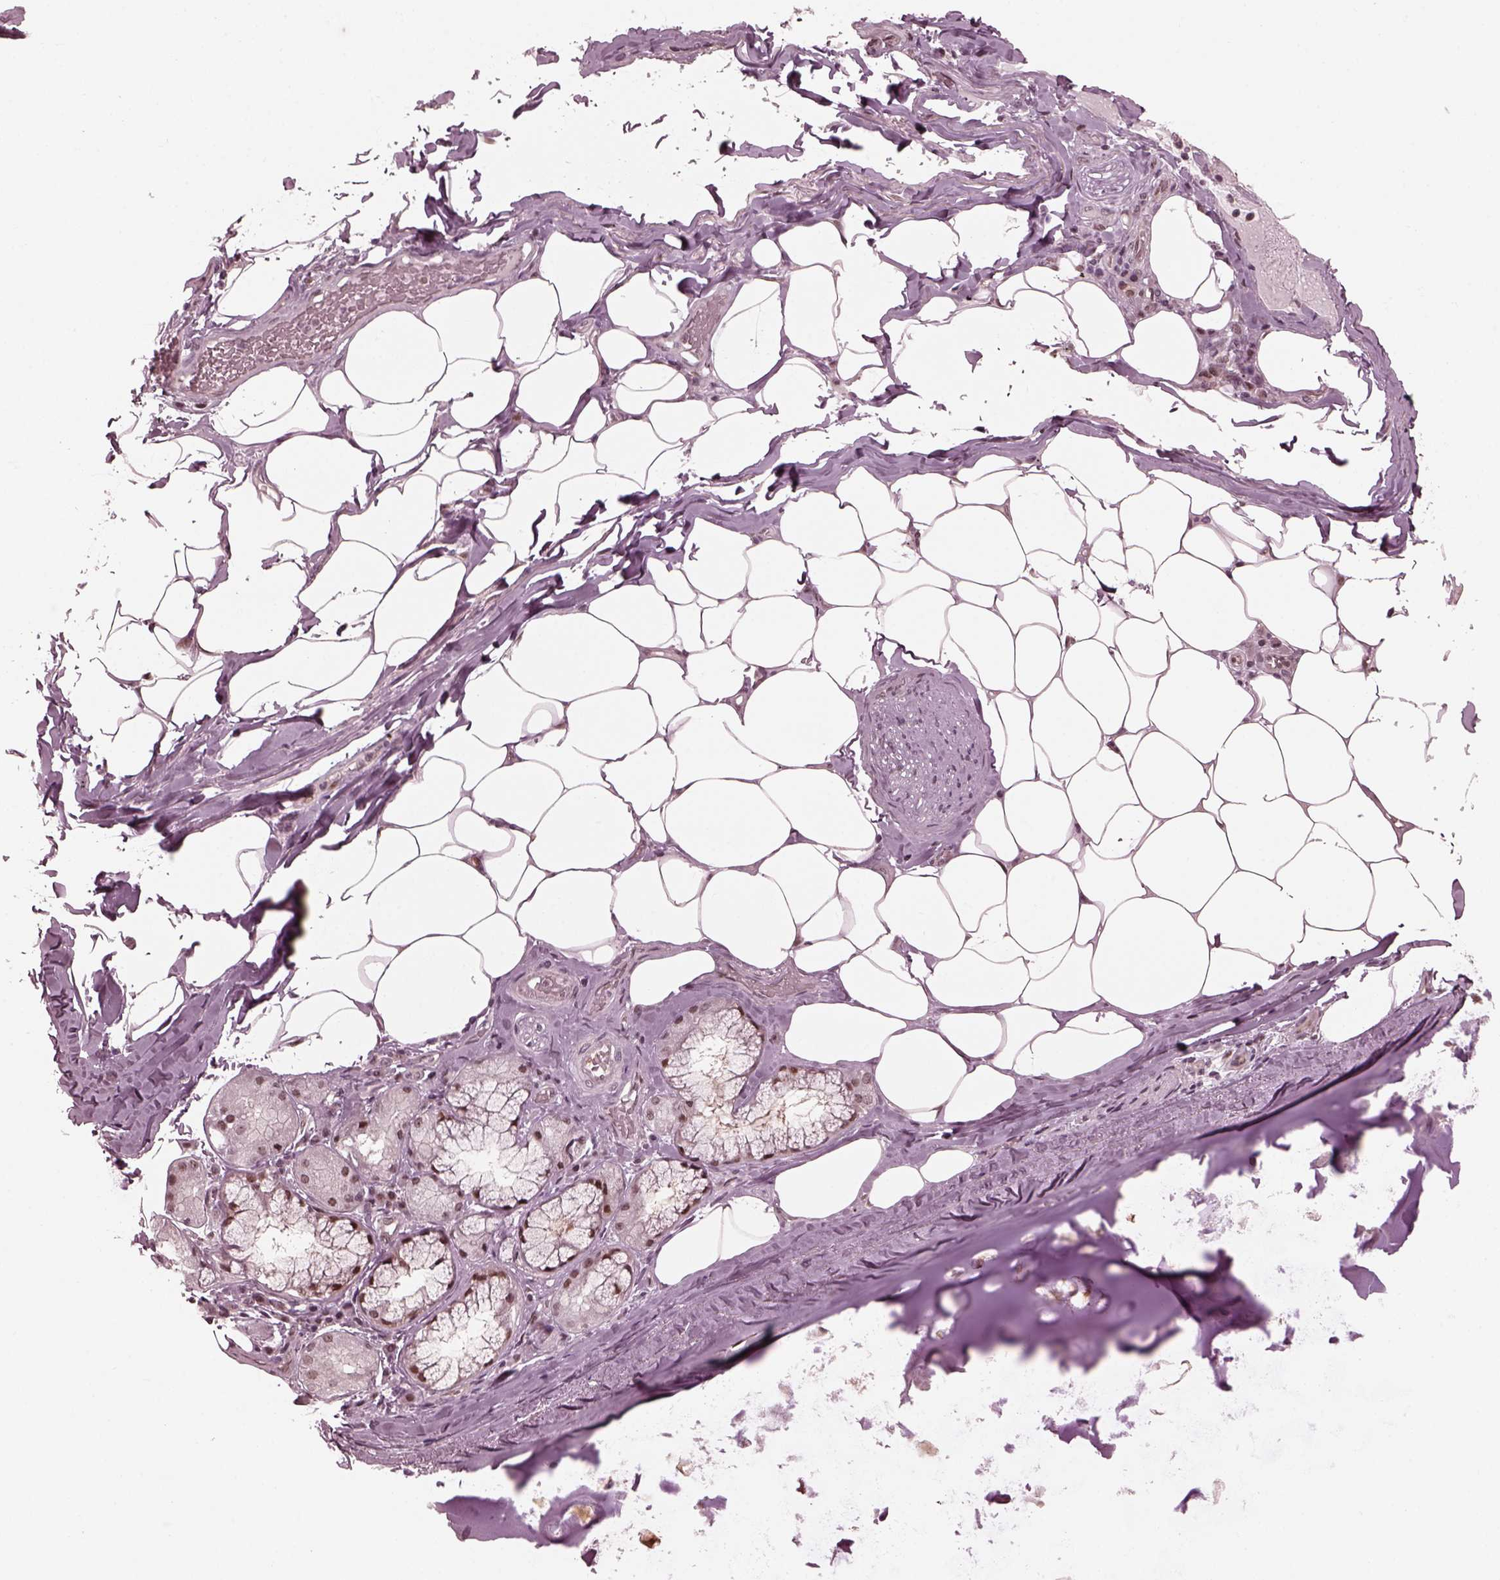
{"staining": {"intensity": "negative", "quantity": "none", "location": "none"}, "tissue": "adipose tissue", "cell_type": "Adipocytes", "image_type": "normal", "snomed": [{"axis": "morphology", "description": "Normal tissue, NOS"}, {"axis": "topography", "description": "Bronchus"}, {"axis": "topography", "description": "Lung"}], "caption": "The histopathology image reveals no staining of adipocytes in benign adipose tissue. Brightfield microscopy of IHC stained with DAB (3,3'-diaminobenzidine) (brown) and hematoxylin (blue), captured at high magnification.", "gene": "TRIB3", "patient": {"sex": "female", "age": 57}}